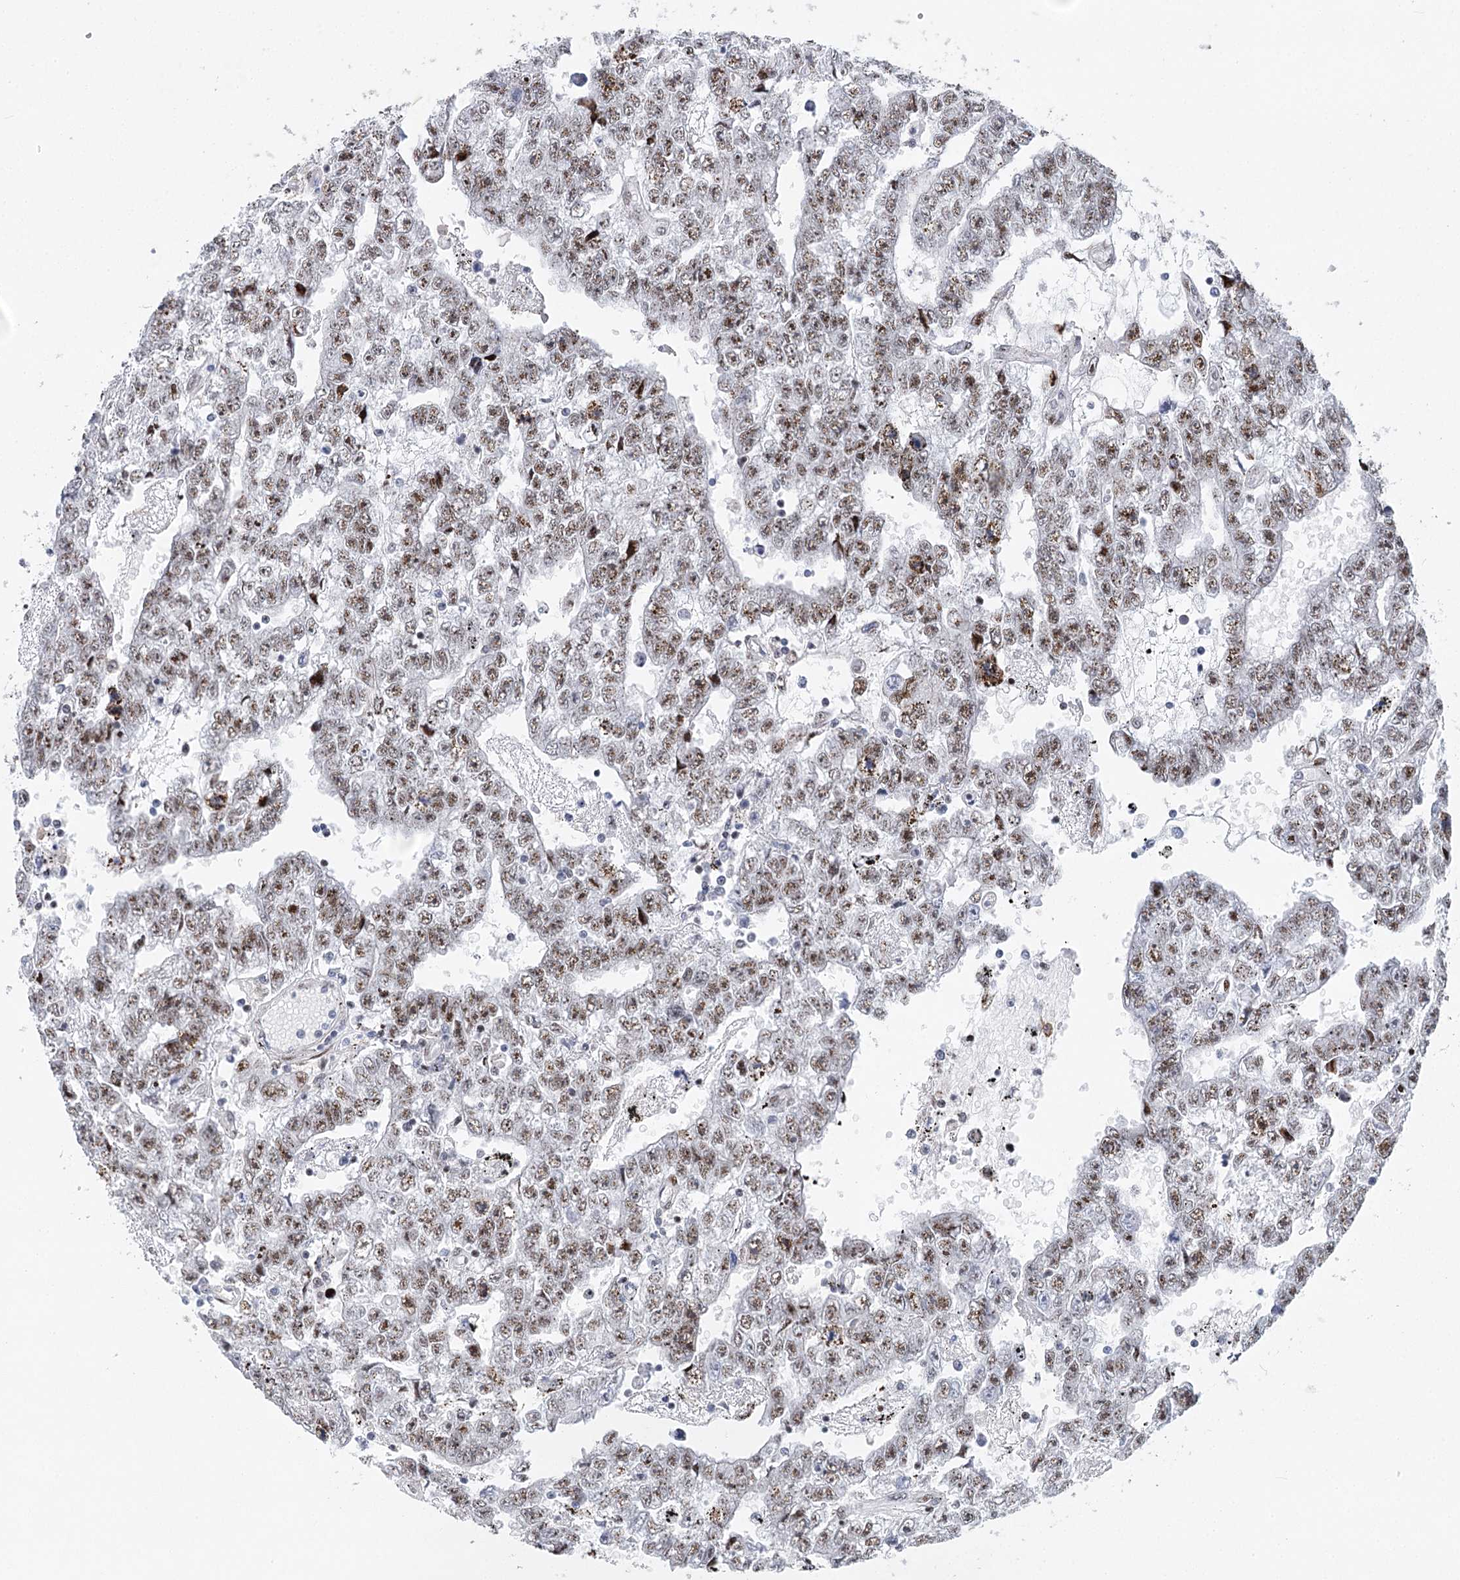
{"staining": {"intensity": "moderate", "quantity": ">75%", "location": "nuclear"}, "tissue": "testis cancer", "cell_type": "Tumor cells", "image_type": "cancer", "snomed": [{"axis": "morphology", "description": "Carcinoma, Embryonal, NOS"}, {"axis": "topography", "description": "Testis"}], "caption": "High-power microscopy captured an IHC histopathology image of testis cancer (embryonal carcinoma), revealing moderate nuclear staining in approximately >75% of tumor cells.", "gene": "CAMTA1", "patient": {"sex": "male", "age": 25}}